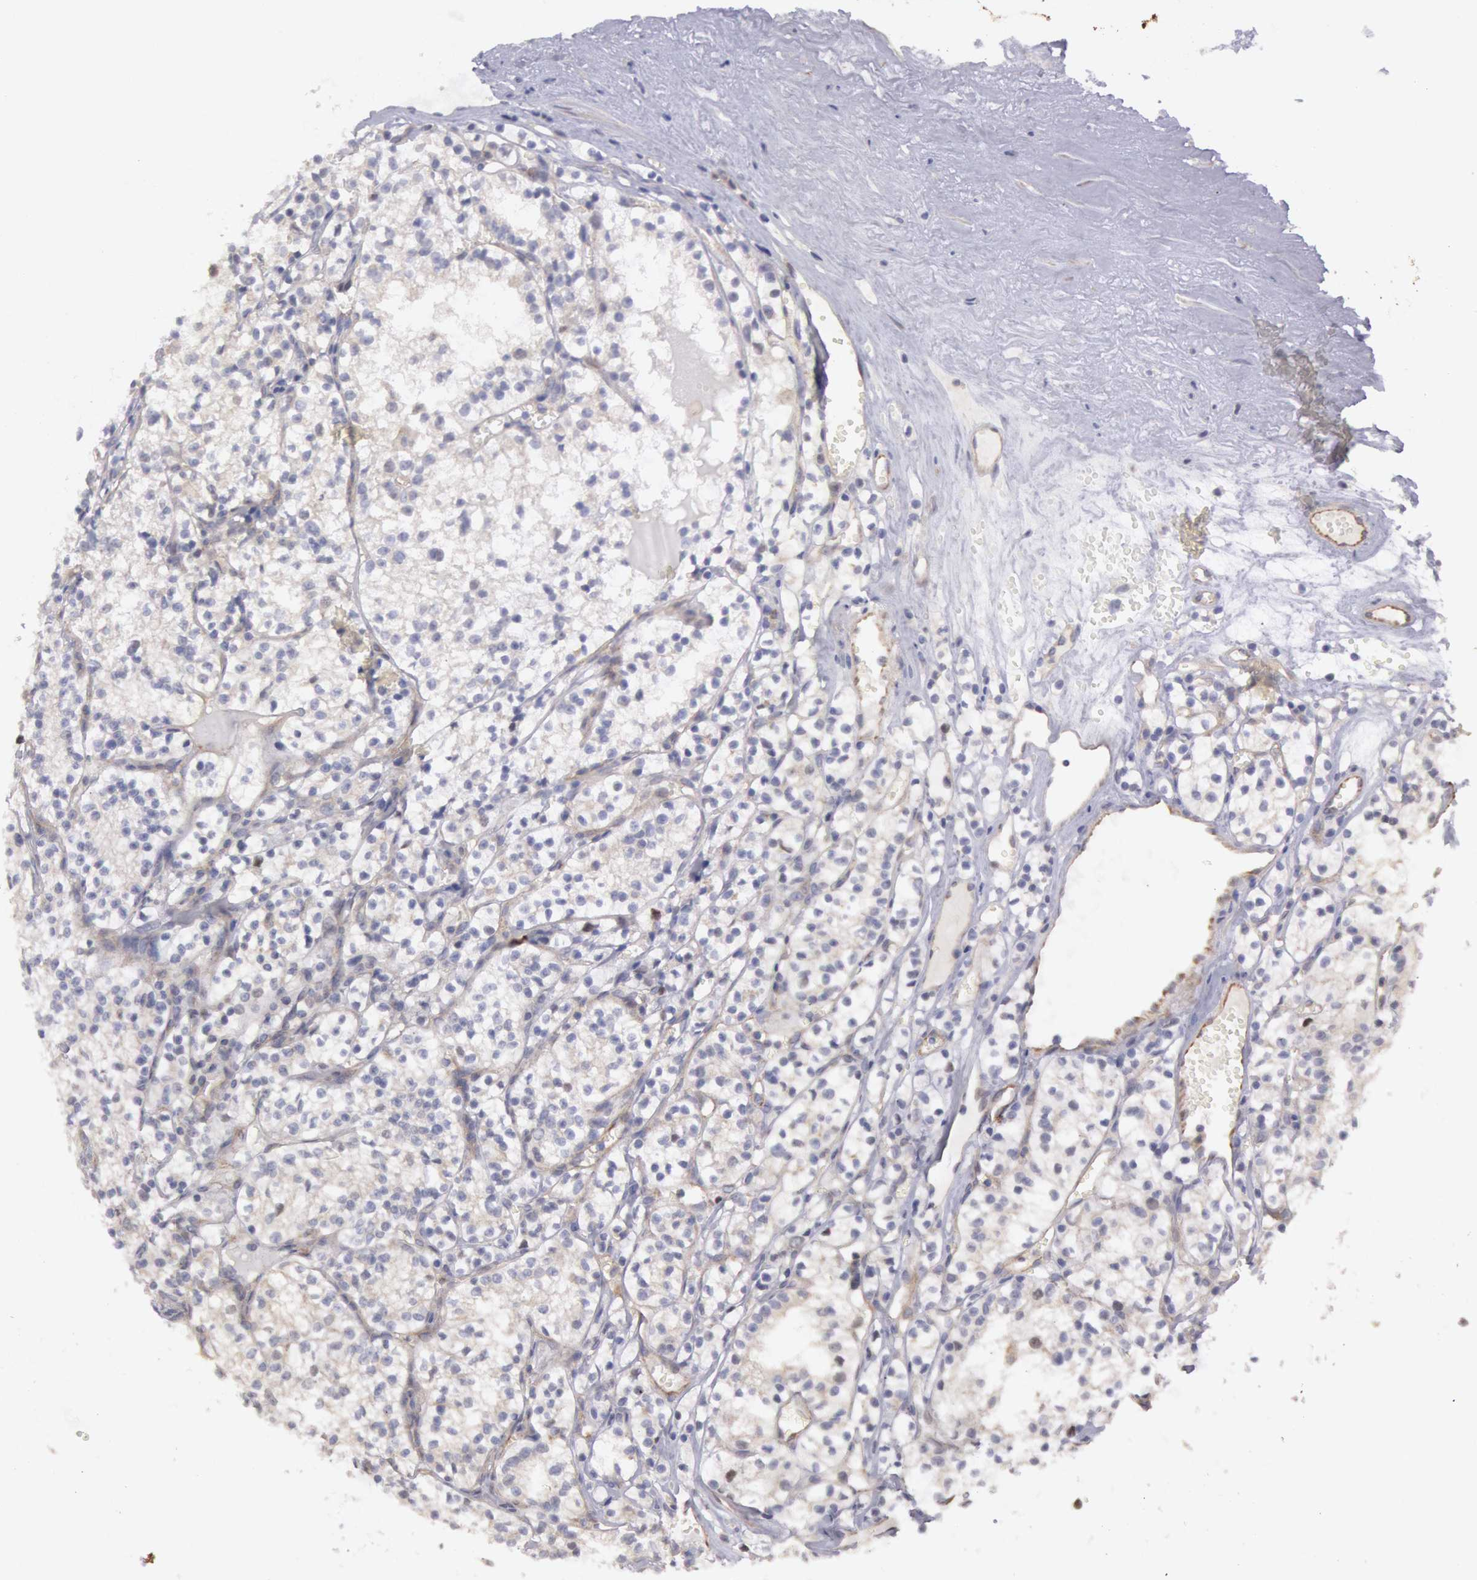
{"staining": {"intensity": "negative", "quantity": "none", "location": "none"}, "tissue": "renal cancer", "cell_type": "Tumor cells", "image_type": "cancer", "snomed": [{"axis": "morphology", "description": "Adenocarcinoma, NOS"}, {"axis": "topography", "description": "Kidney"}], "caption": "IHC of renal cancer displays no positivity in tumor cells. (Brightfield microscopy of DAB (3,3'-diaminobenzidine) immunohistochemistry (IHC) at high magnification).", "gene": "AMOTL1", "patient": {"sex": "male", "age": 61}}